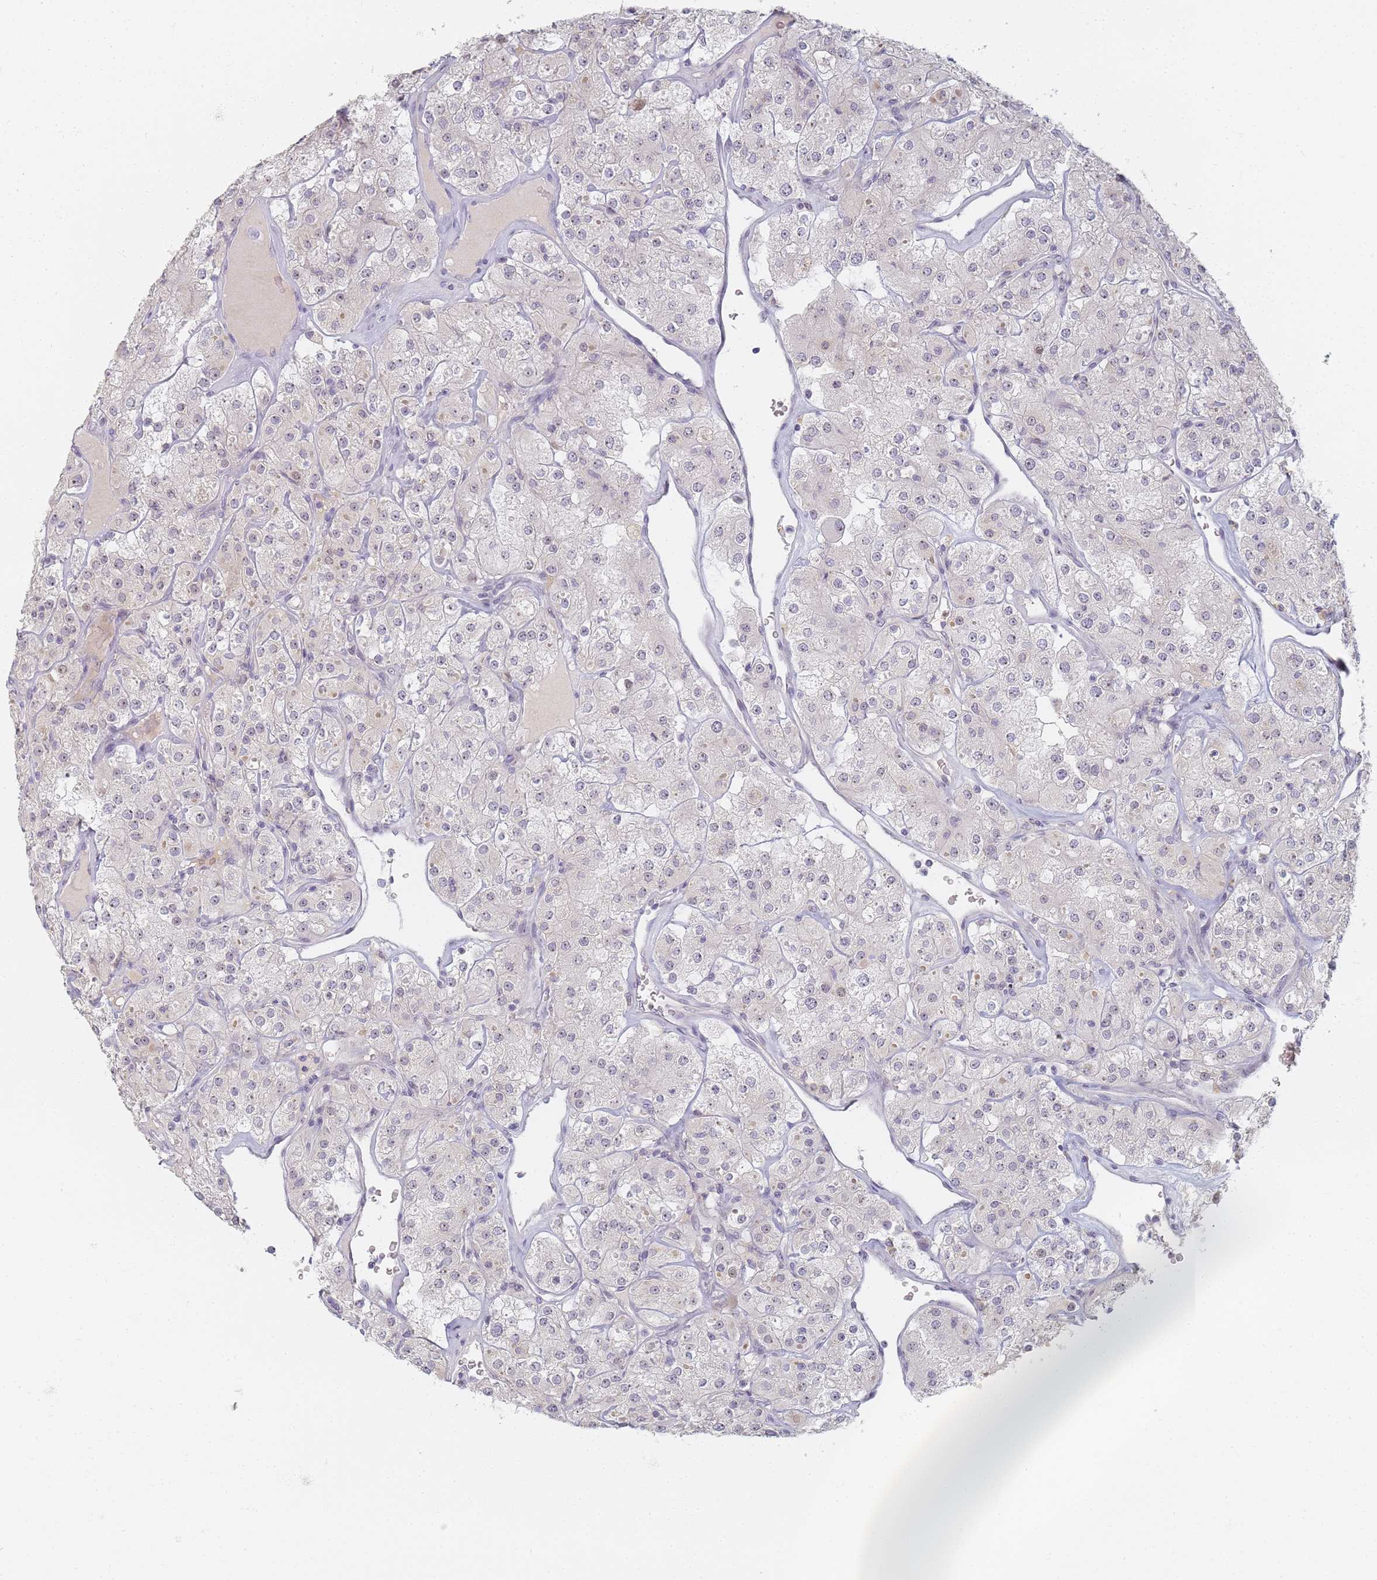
{"staining": {"intensity": "negative", "quantity": "none", "location": "none"}, "tissue": "renal cancer", "cell_type": "Tumor cells", "image_type": "cancer", "snomed": [{"axis": "morphology", "description": "Adenocarcinoma, NOS"}, {"axis": "topography", "description": "Kidney"}], "caption": "This is an IHC micrograph of human renal cancer (adenocarcinoma). There is no positivity in tumor cells.", "gene": "SLC38A9", "patient": {"sex": "male", "age": 77}}